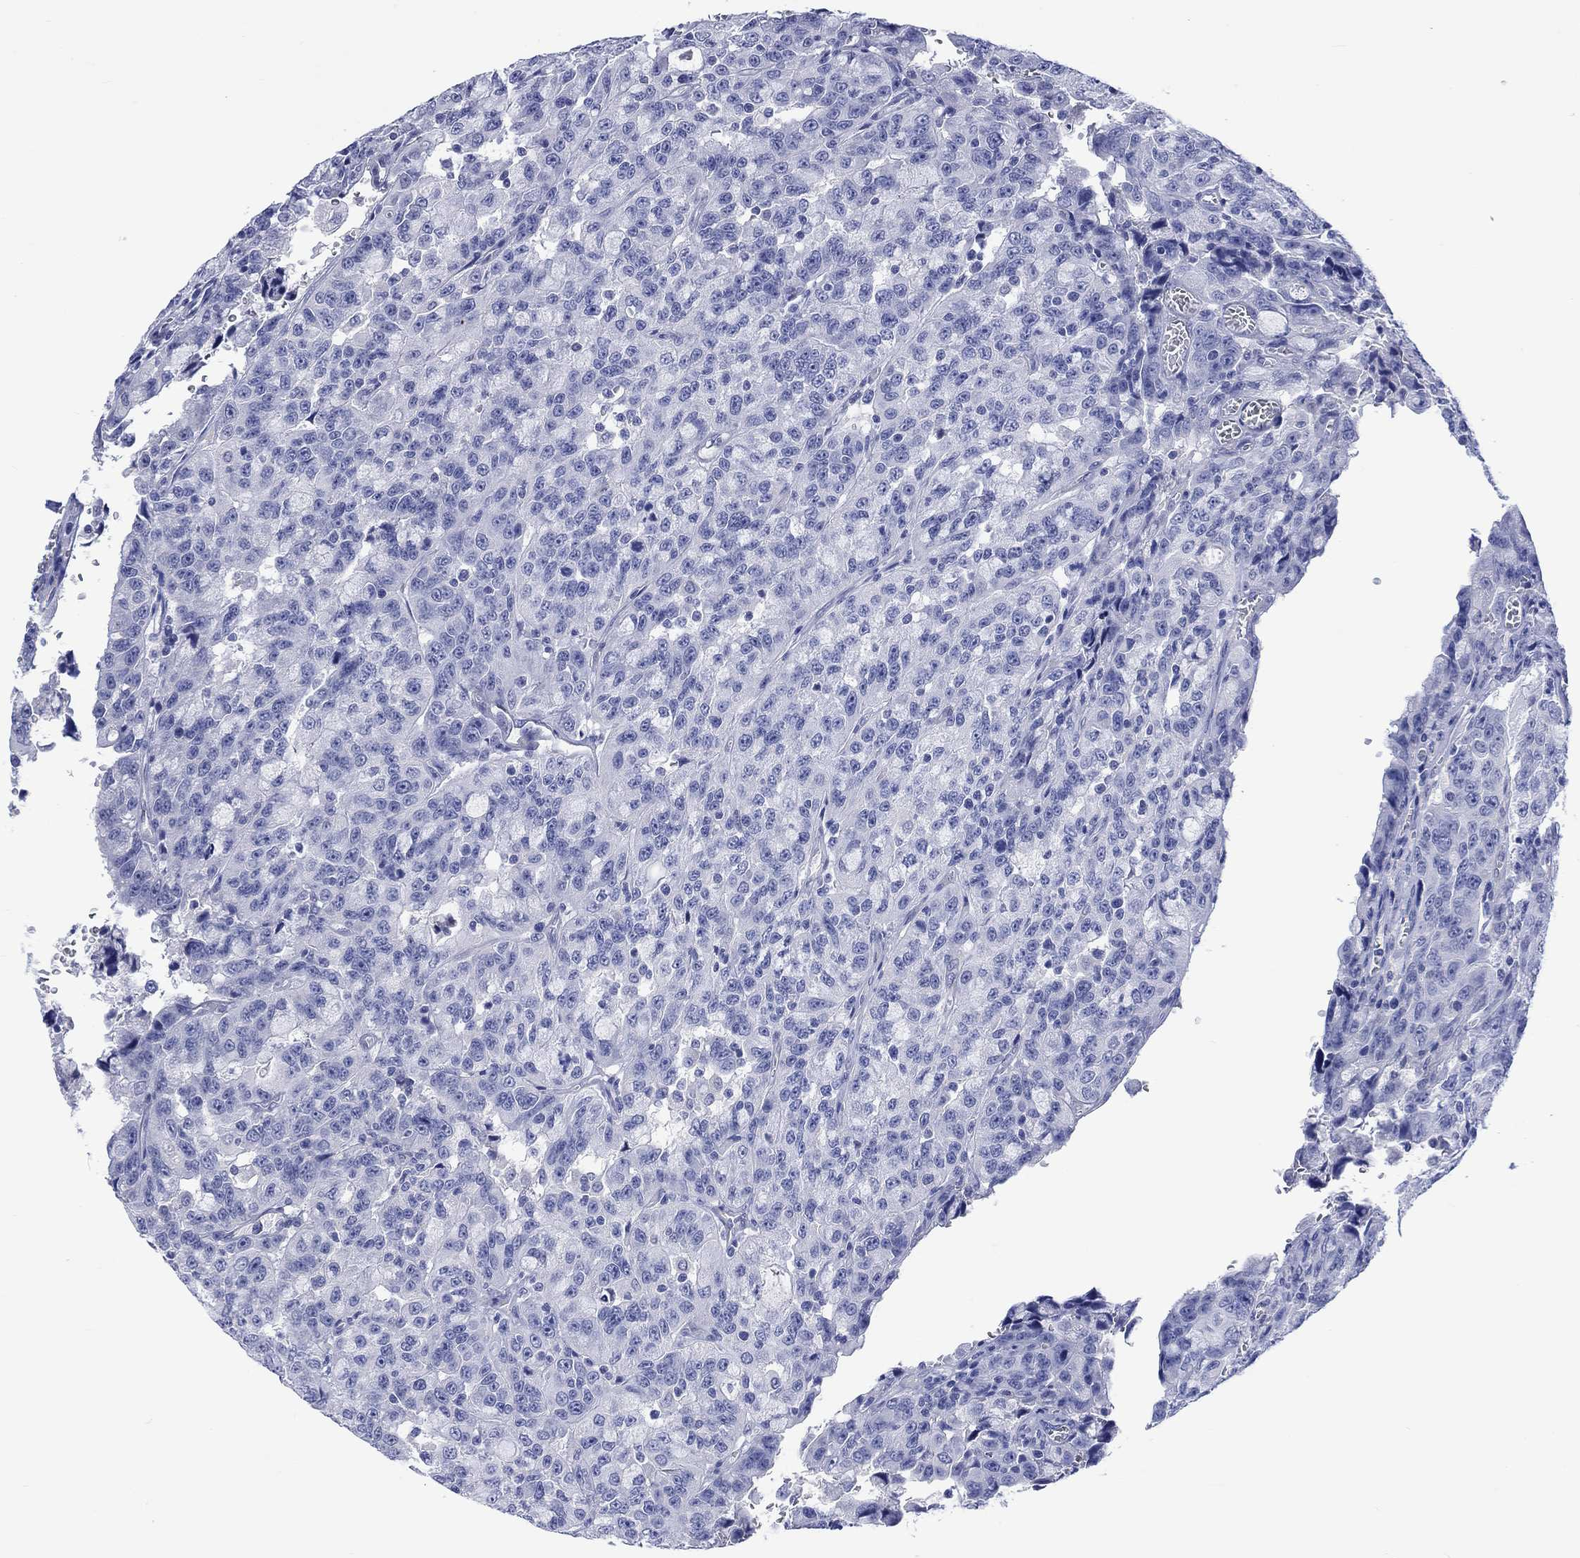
{"staining": {"intensity": "negative", "quantity": "none", "location": "none"}, "tissue": "urothelial cancer", "cell_type": "Tumor cells", "image_type": "cancer", "snomed": [{"axis": "morphology", "description": "Urothelial carcinoma, NOS"}, {"axis": "morphology", "description": "Urothelial carcinoma, High grade"}, {"axis": "topography", "description": "Urinary bladder"}], "caption": "Immunohistochemistry micrograph of human high-grade urothelial carcinoma stained for a protein (brown), which shows no expression in tumor cells.", "gene": "CACNG3", "patient": {"sex": "female", "age": 73}}